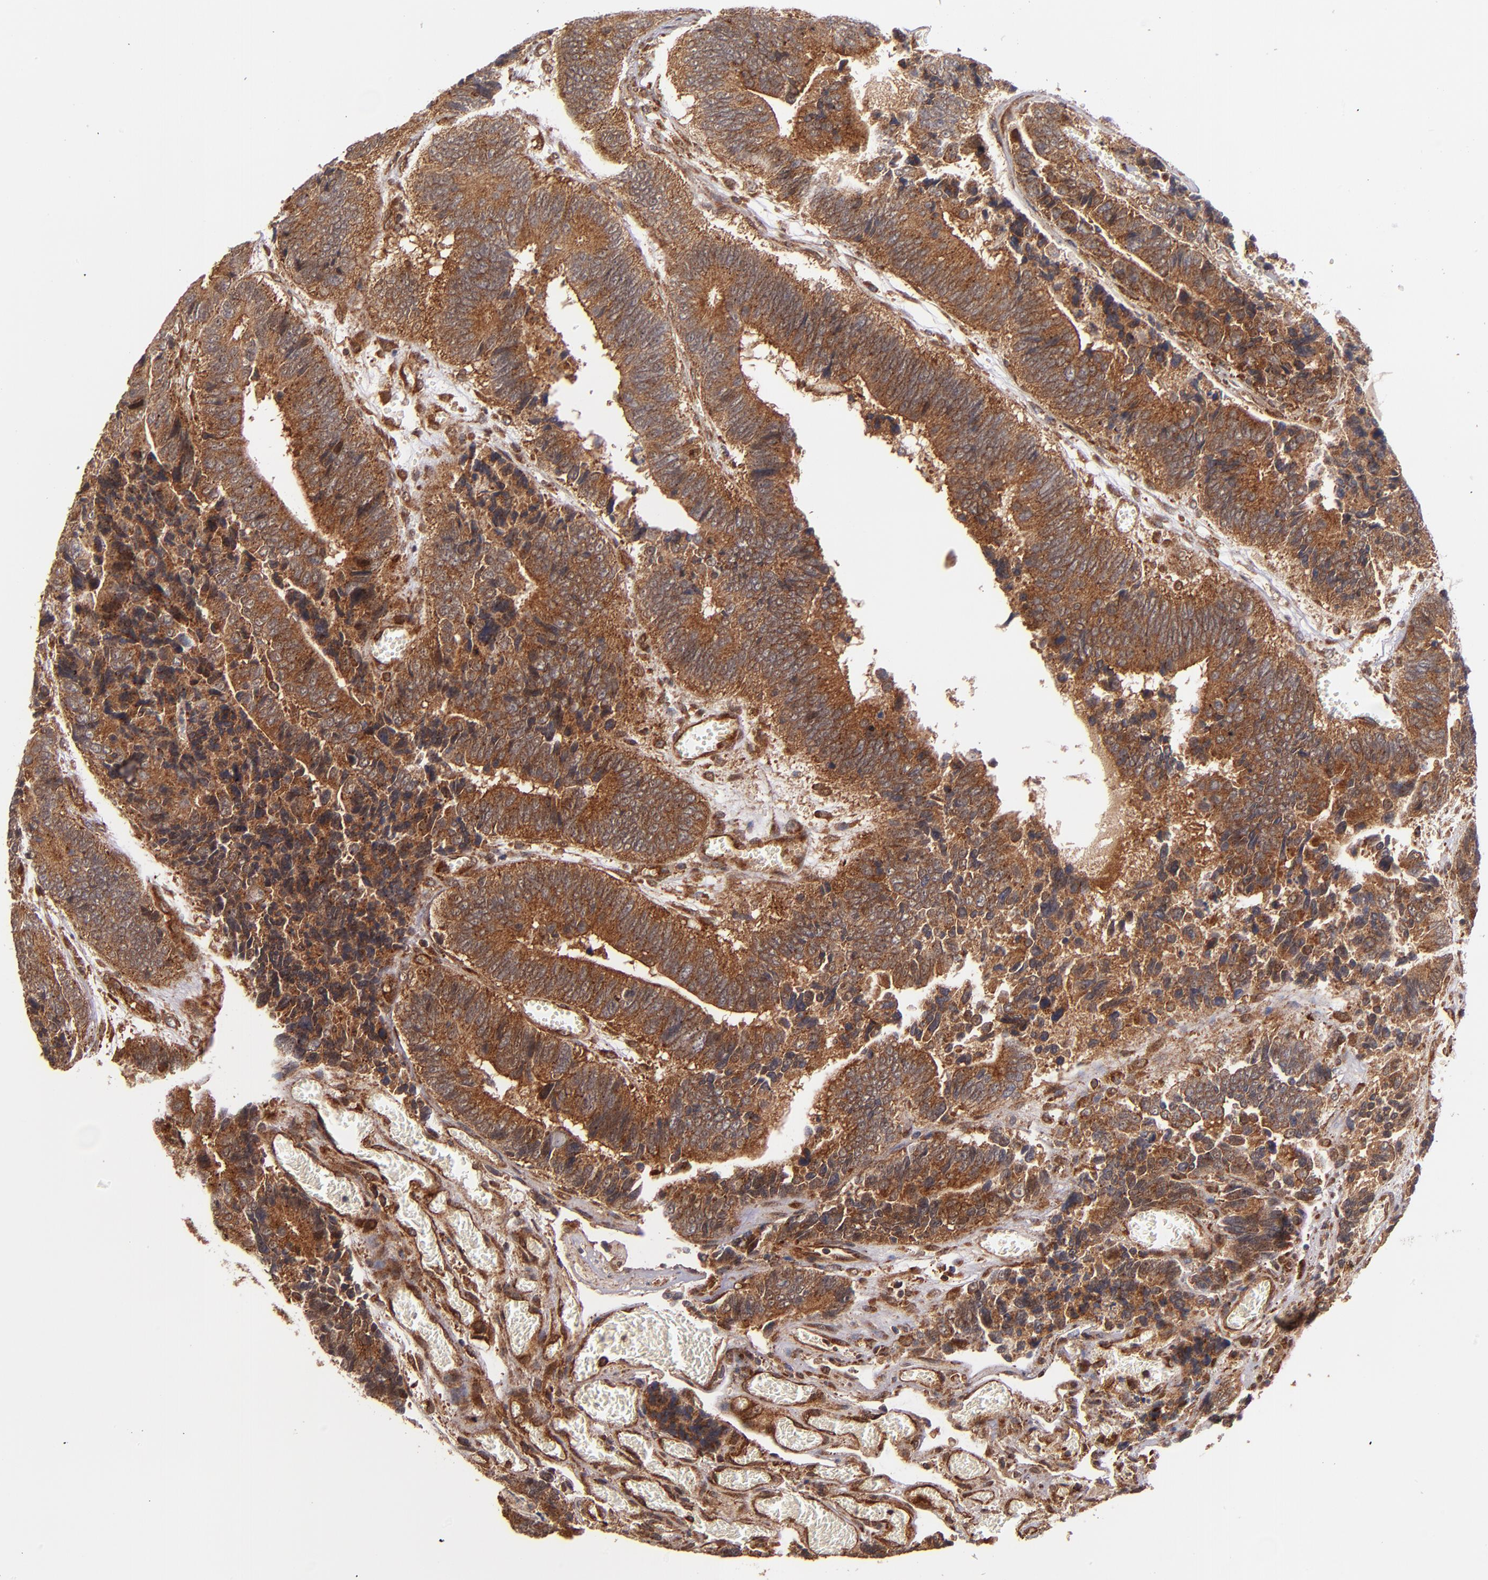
{"staining": {"intensity": "strong", "quantity": ">75%", "location": "cytoplasmic/membranous"}, "tissue": "colorectal cancer", "cell_type": "Tumor cells", "image_type": "cancer", "snomed": [{"axis": "morphology", "description": "Adenocarcinoma, NOS"}, {"axis": "topography", "description": "Colon"}], "caption": "An image showing strong cytoplasmic/membranous positivity in approximately >75% of tumor cells in colorectal adenocarcinoma, as visualized by brown immunohistochemical staining.", "gene": "STX8", "patient": {"sex": "male", "age": 72}}